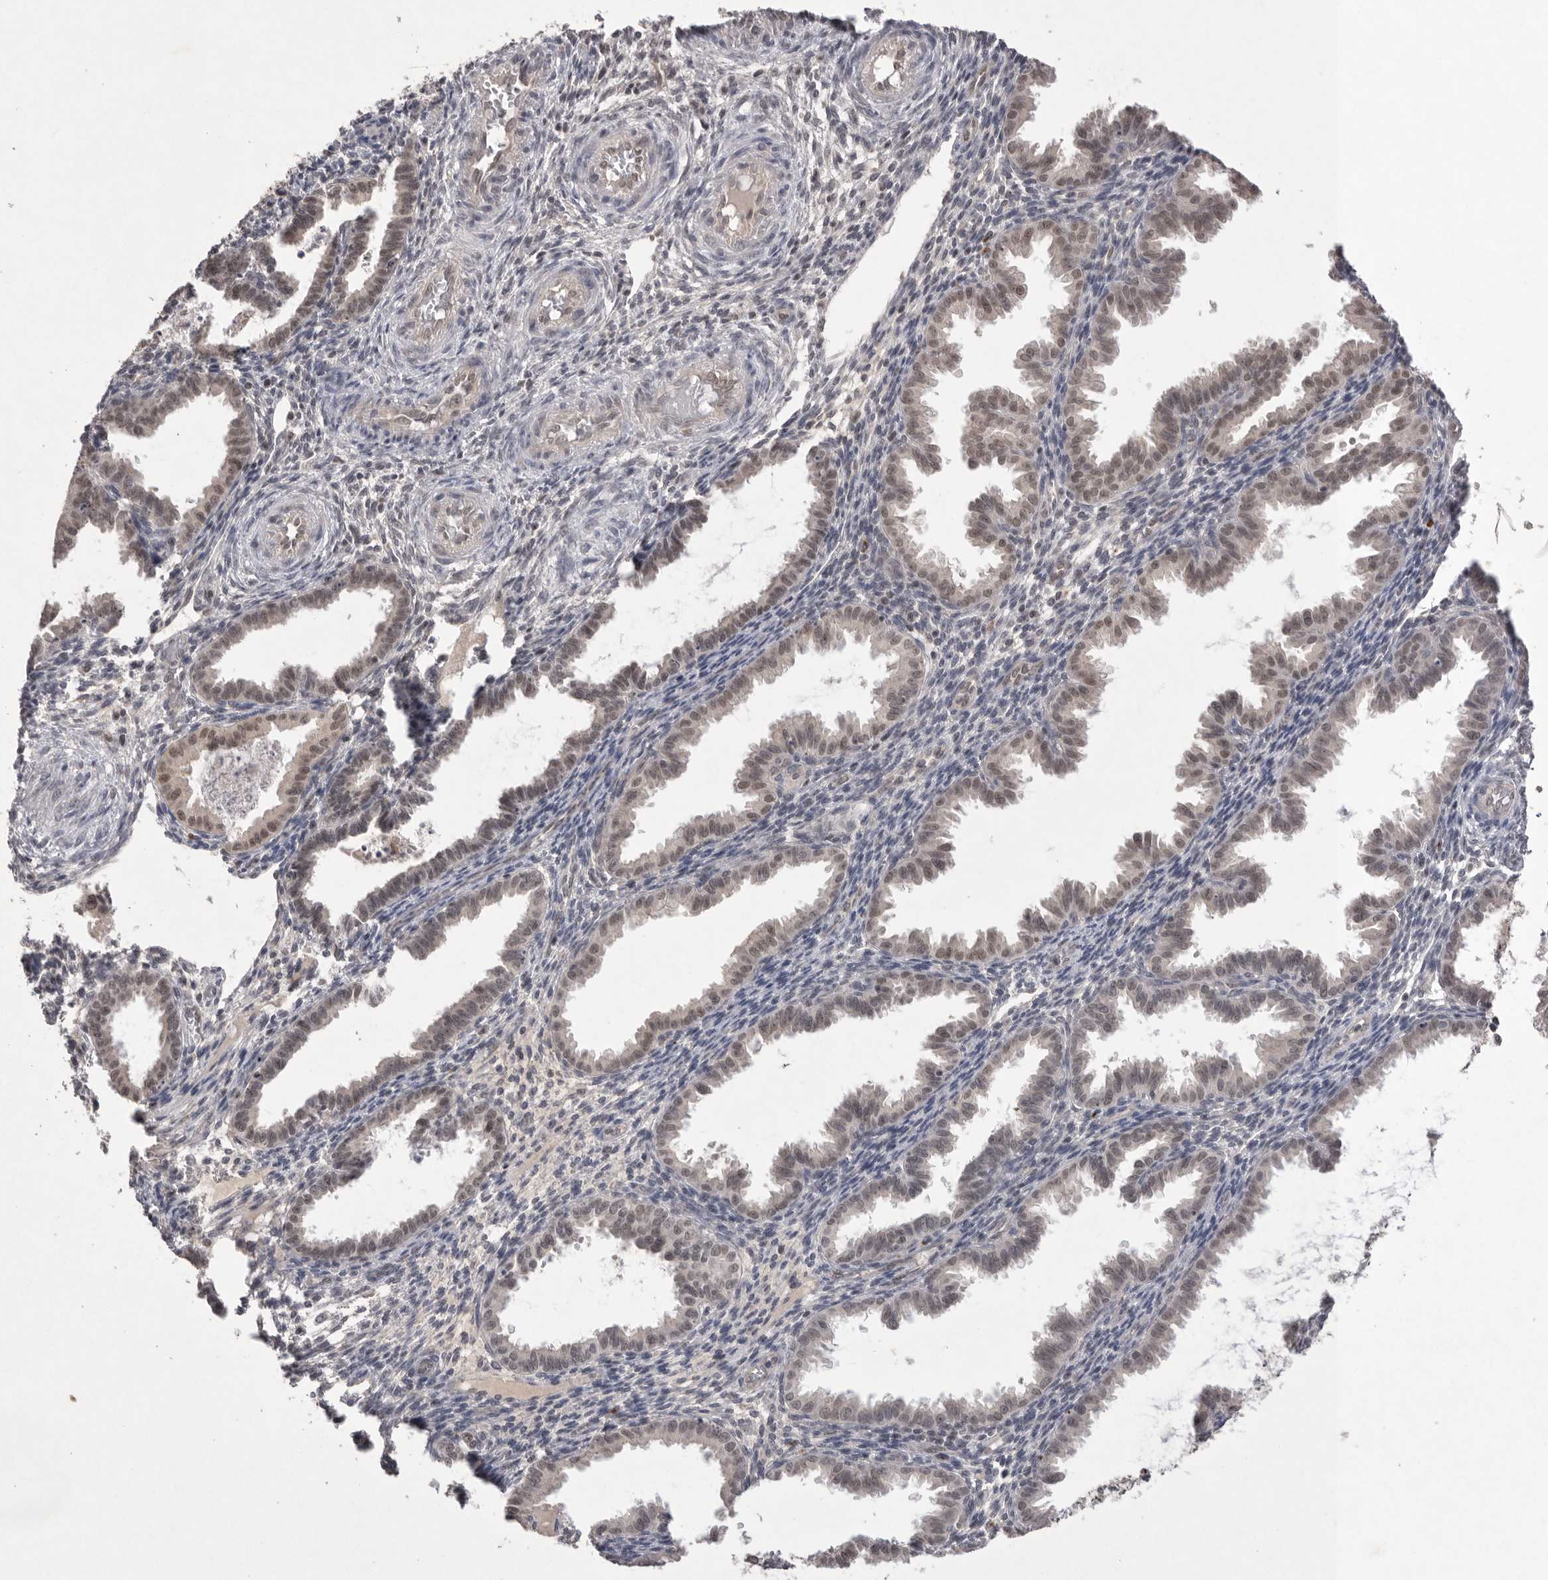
{"staining": {"intensity": "negative", "quantity": "none", "location": "none"}, "tissue": "endometrium", "cell_type": "Cells in endometrial stroma", "image_type": "normal", "snomed": [{"axis": "morphology", "description": "Normal tissue, NOS"}, {"axis": "topography", "description": "Endometrium"}], "caption": "The histopathology image reveals no significant expression in cells in endometrial stroma of endometrium.", "gene": "HUS1", "patient": {"sex": "female", "age": 33}}